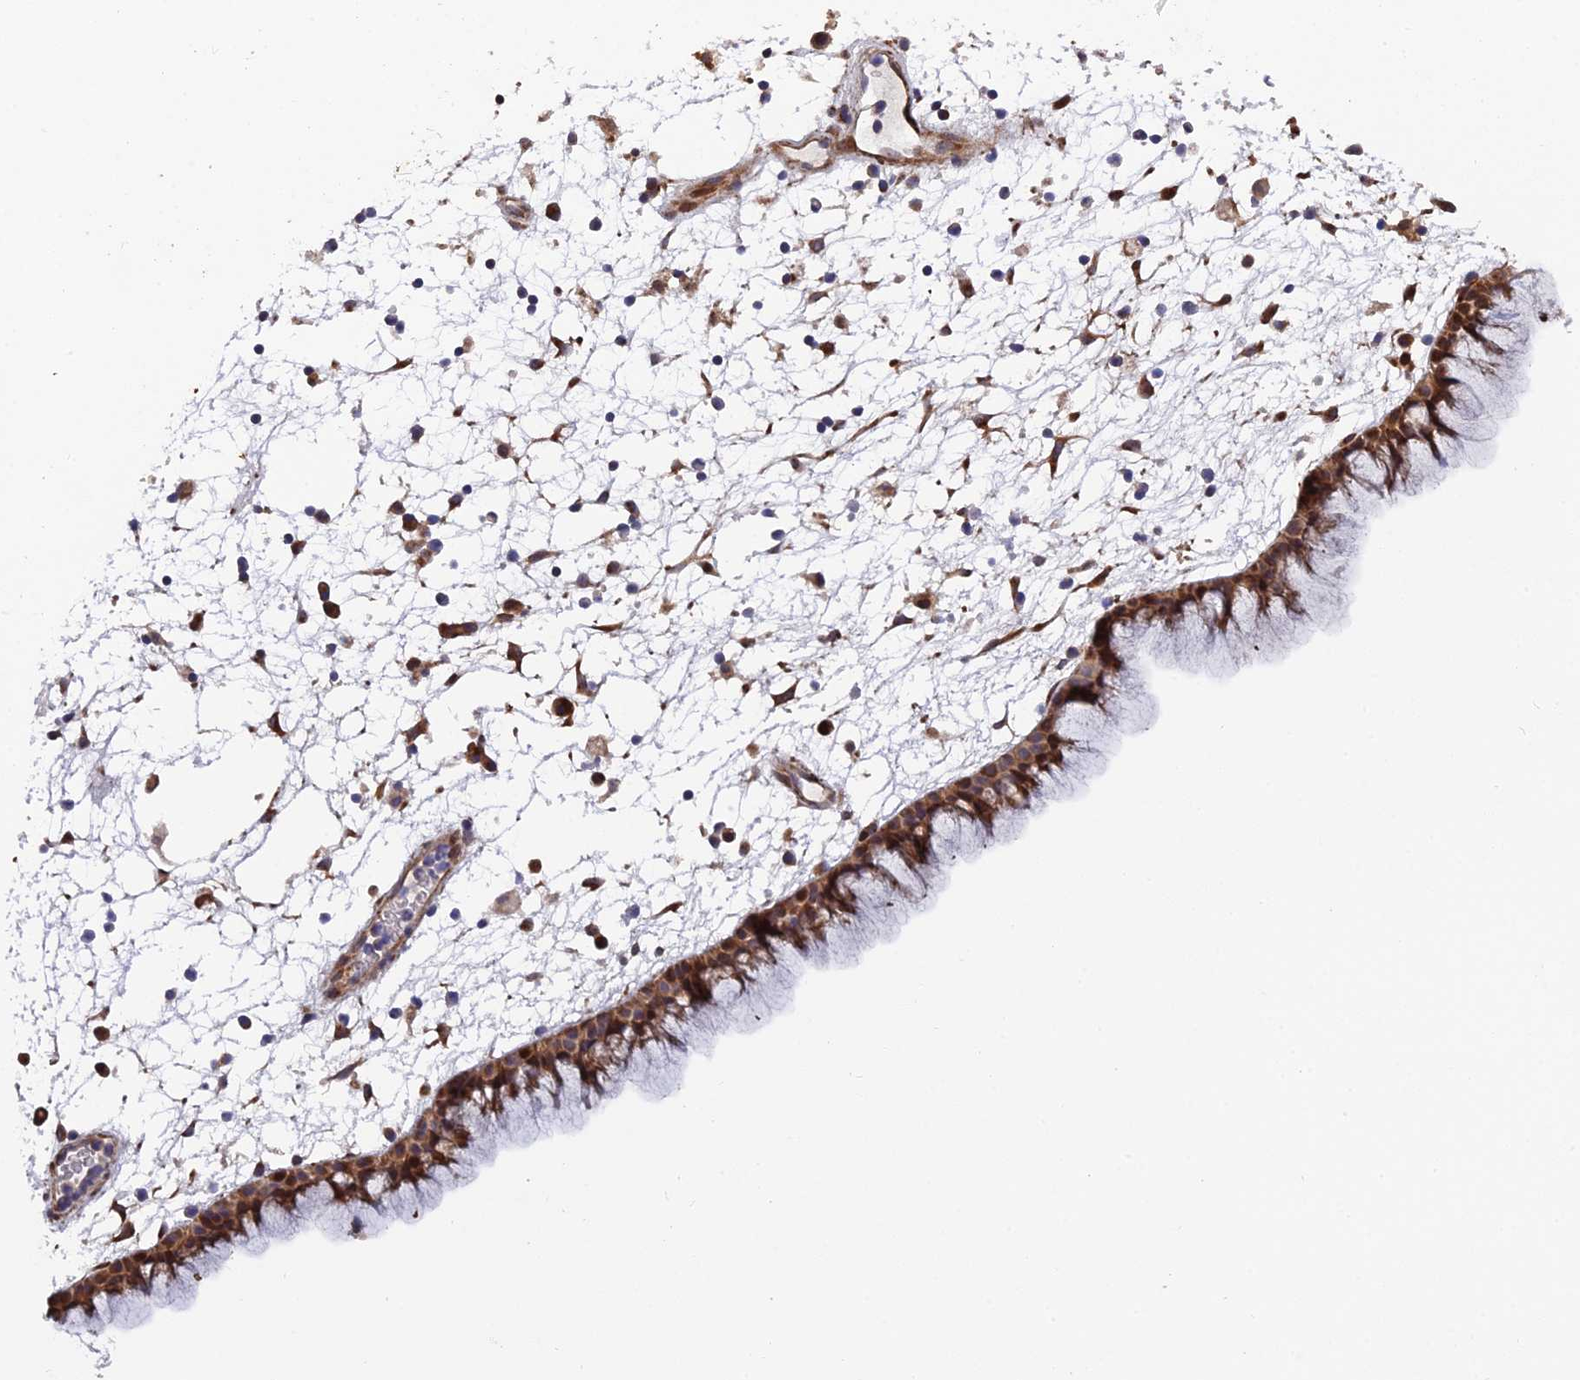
{"staining": {"intensity": "strong", "quantity": ">75%", "location": "cytoplasmic/membranous"}, "tissue": "nasopharynx", "cell_type": "Respiratory epithelial cells", "image_type": "normal", "snomed": [{"axis": "morphology", "description": "Normal tissue, NOS"}, {"axis": "morphology", "description": "Inflammation, NOS"}, {"axis": "morphology", "description": "Malignant melanoma, Metastatic site"}, {"axis": "topography", "description": "Nasopharynx"}], "caption": "Strong cytoplasmic/membranous expression is present in about >75% of respiratory epithelial cells in normal nasopharynx. (brown staining indicates protein expression, while blue staining denotes nuclei).", "gene": "RAB28", "patient": {"sex": "male", "age": 70}}